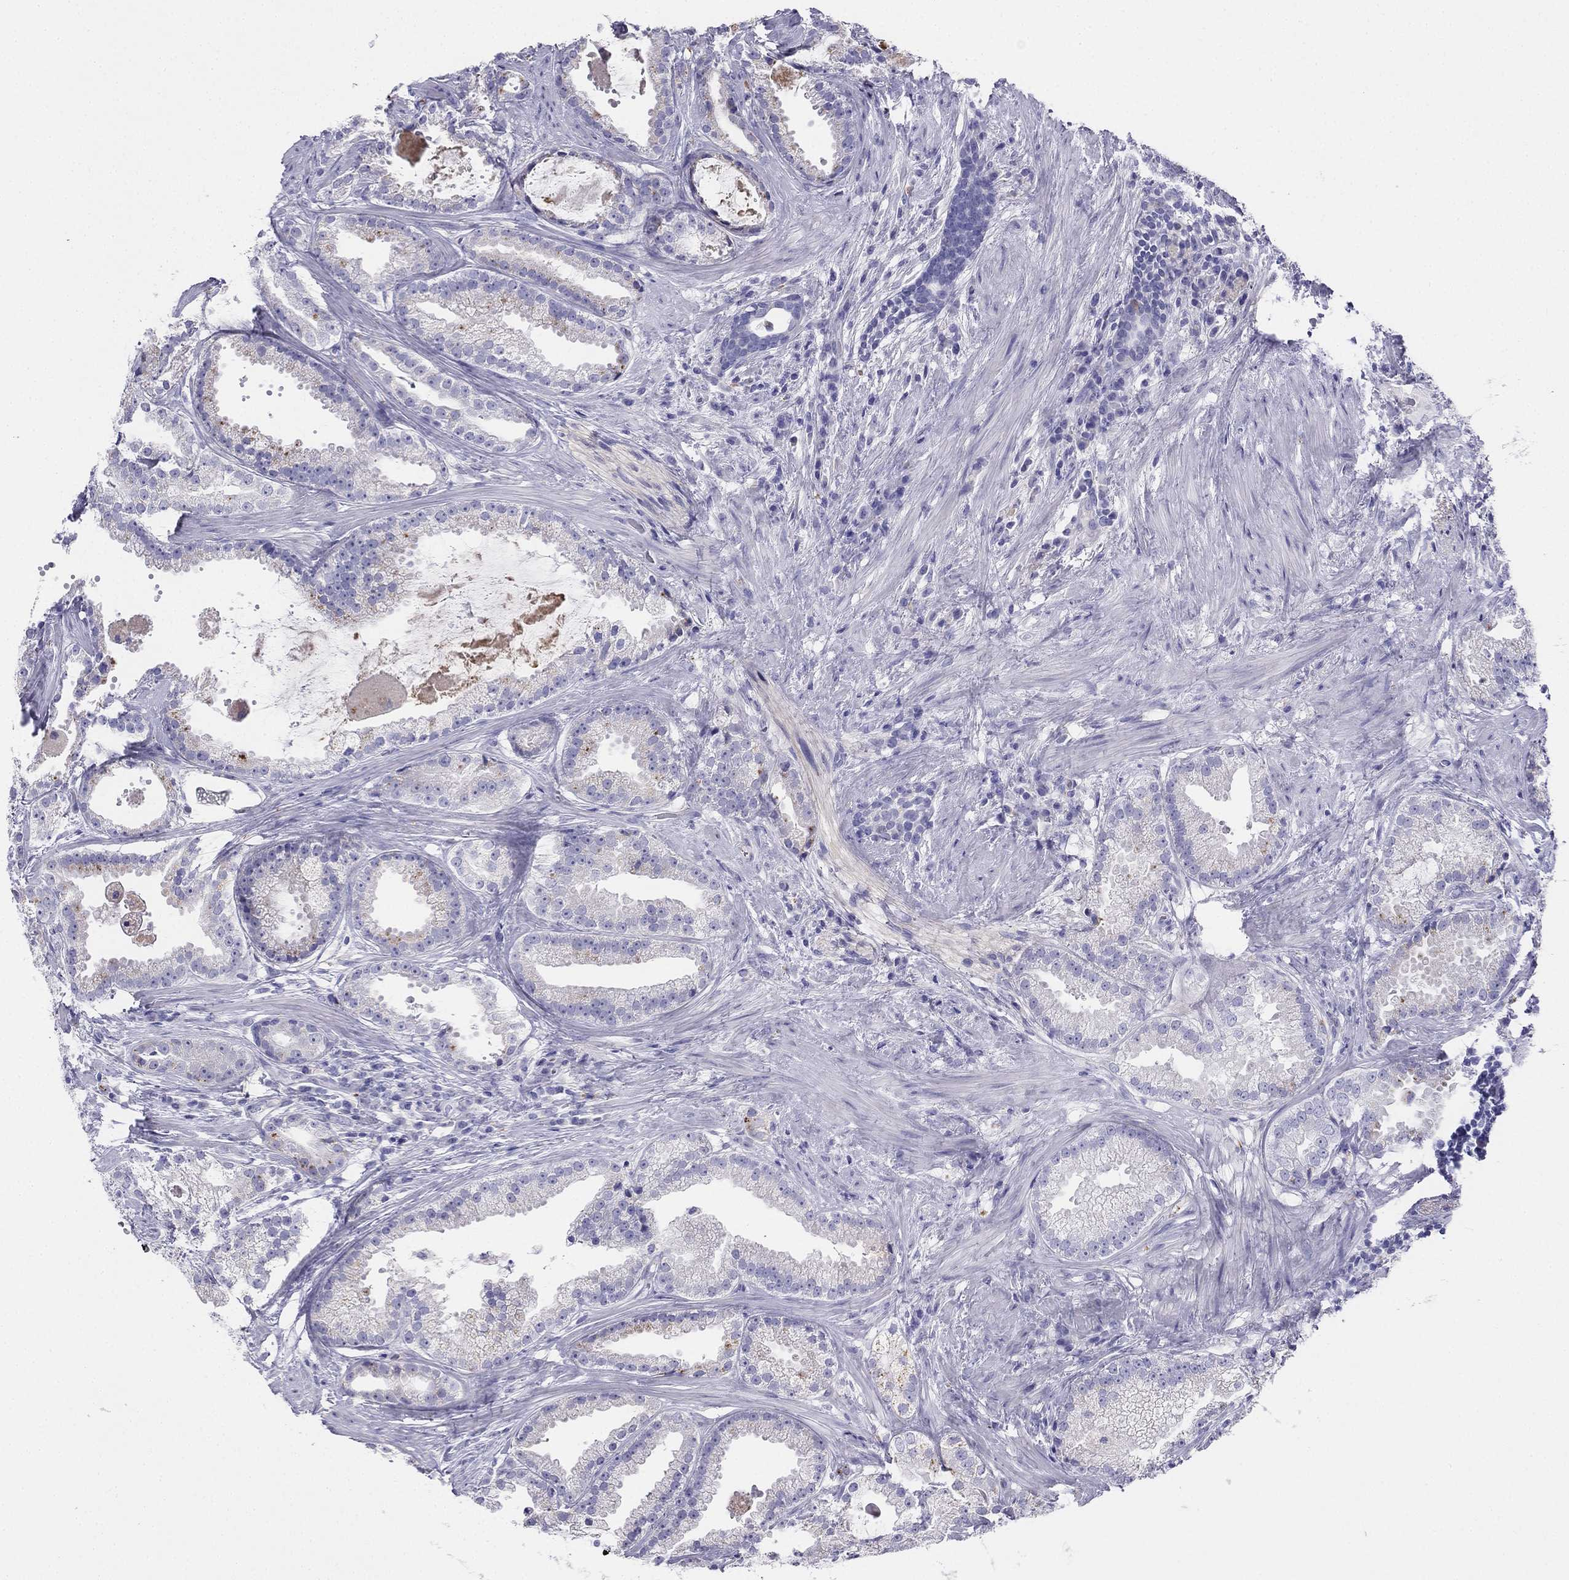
{"staining": {"intensity": "negative", "quantity": "none", "location": "none"}, "tissue": "prostate cancer", "cell_type": "Tumor cells", "image_type": "cancer", "snomed": [{"axis": "morphology", "description": "Adenocarcinoma, NOS"}, {"axis": "morphology", "description": "Adenocarcinoma, High grade"}, {"axis": "topography", "description": "Prostate"}], "caption": "This is an IHC image of human adenocarcinoma (prostate). There is no staining in tumor cells.", "gene": "ALOXE3", "patient": {"sex": "male", "age": 64}}